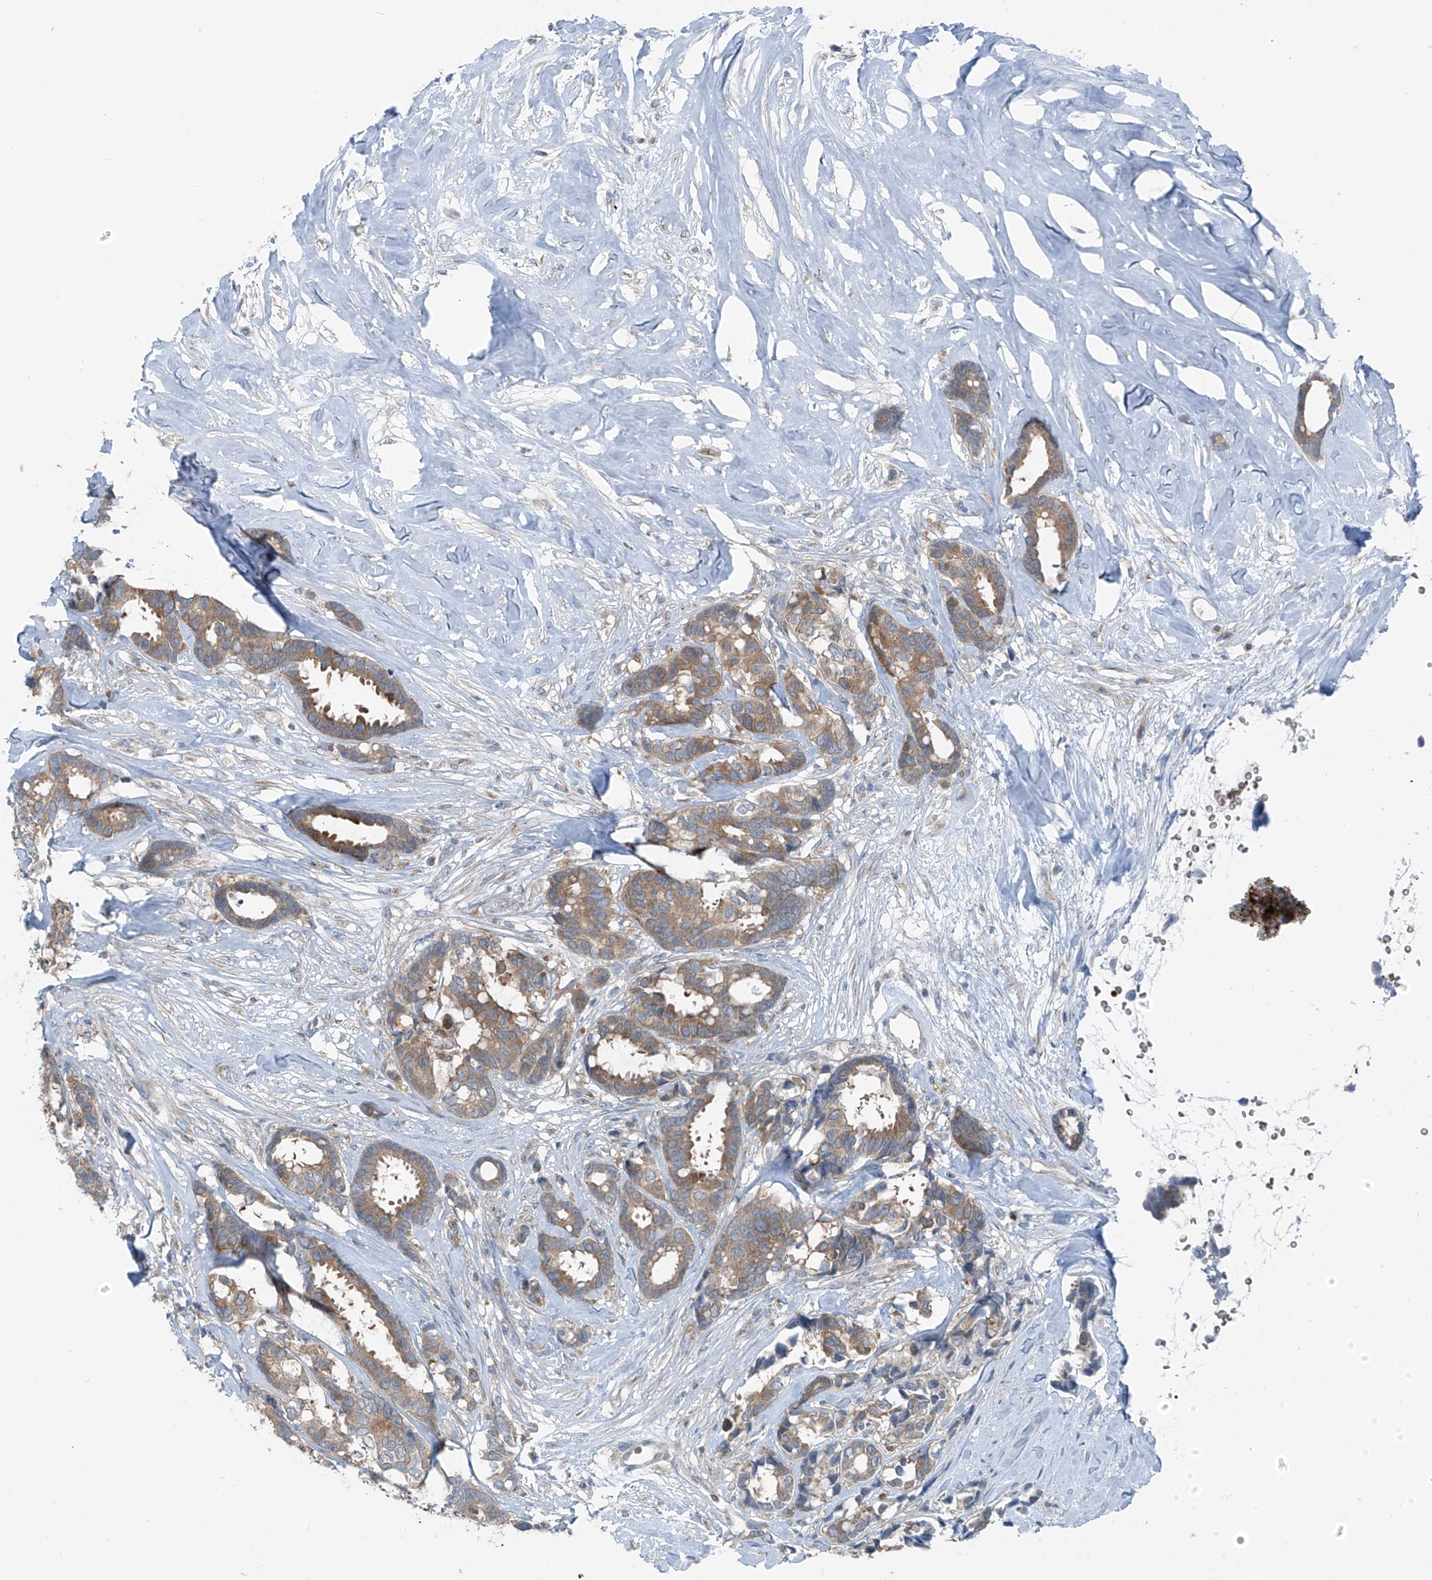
{"staining": {"intensity": "moderate", "quantity": ">75%", "location": "cytoplasmic/membranous"}, "tissue": "breast cancer", "cell_type": "Tumor cells", "image_type": "cancer", "snomed": [{"axis": "morphology", "description": "Duct carcinoma"}, {"axis": "topography", "description": "Breast"}], "caption": "A medium amount of moderate cytoplasmic/membranous positivity is seen in approximately >75% of tumor cells in breast infiltrating ductal carcinoma tissue. (Brightfield microscopy of DAB IHC at high magnification).", "gene": "SLC12A6", "patient": {"sex": "female", "age": 87}}